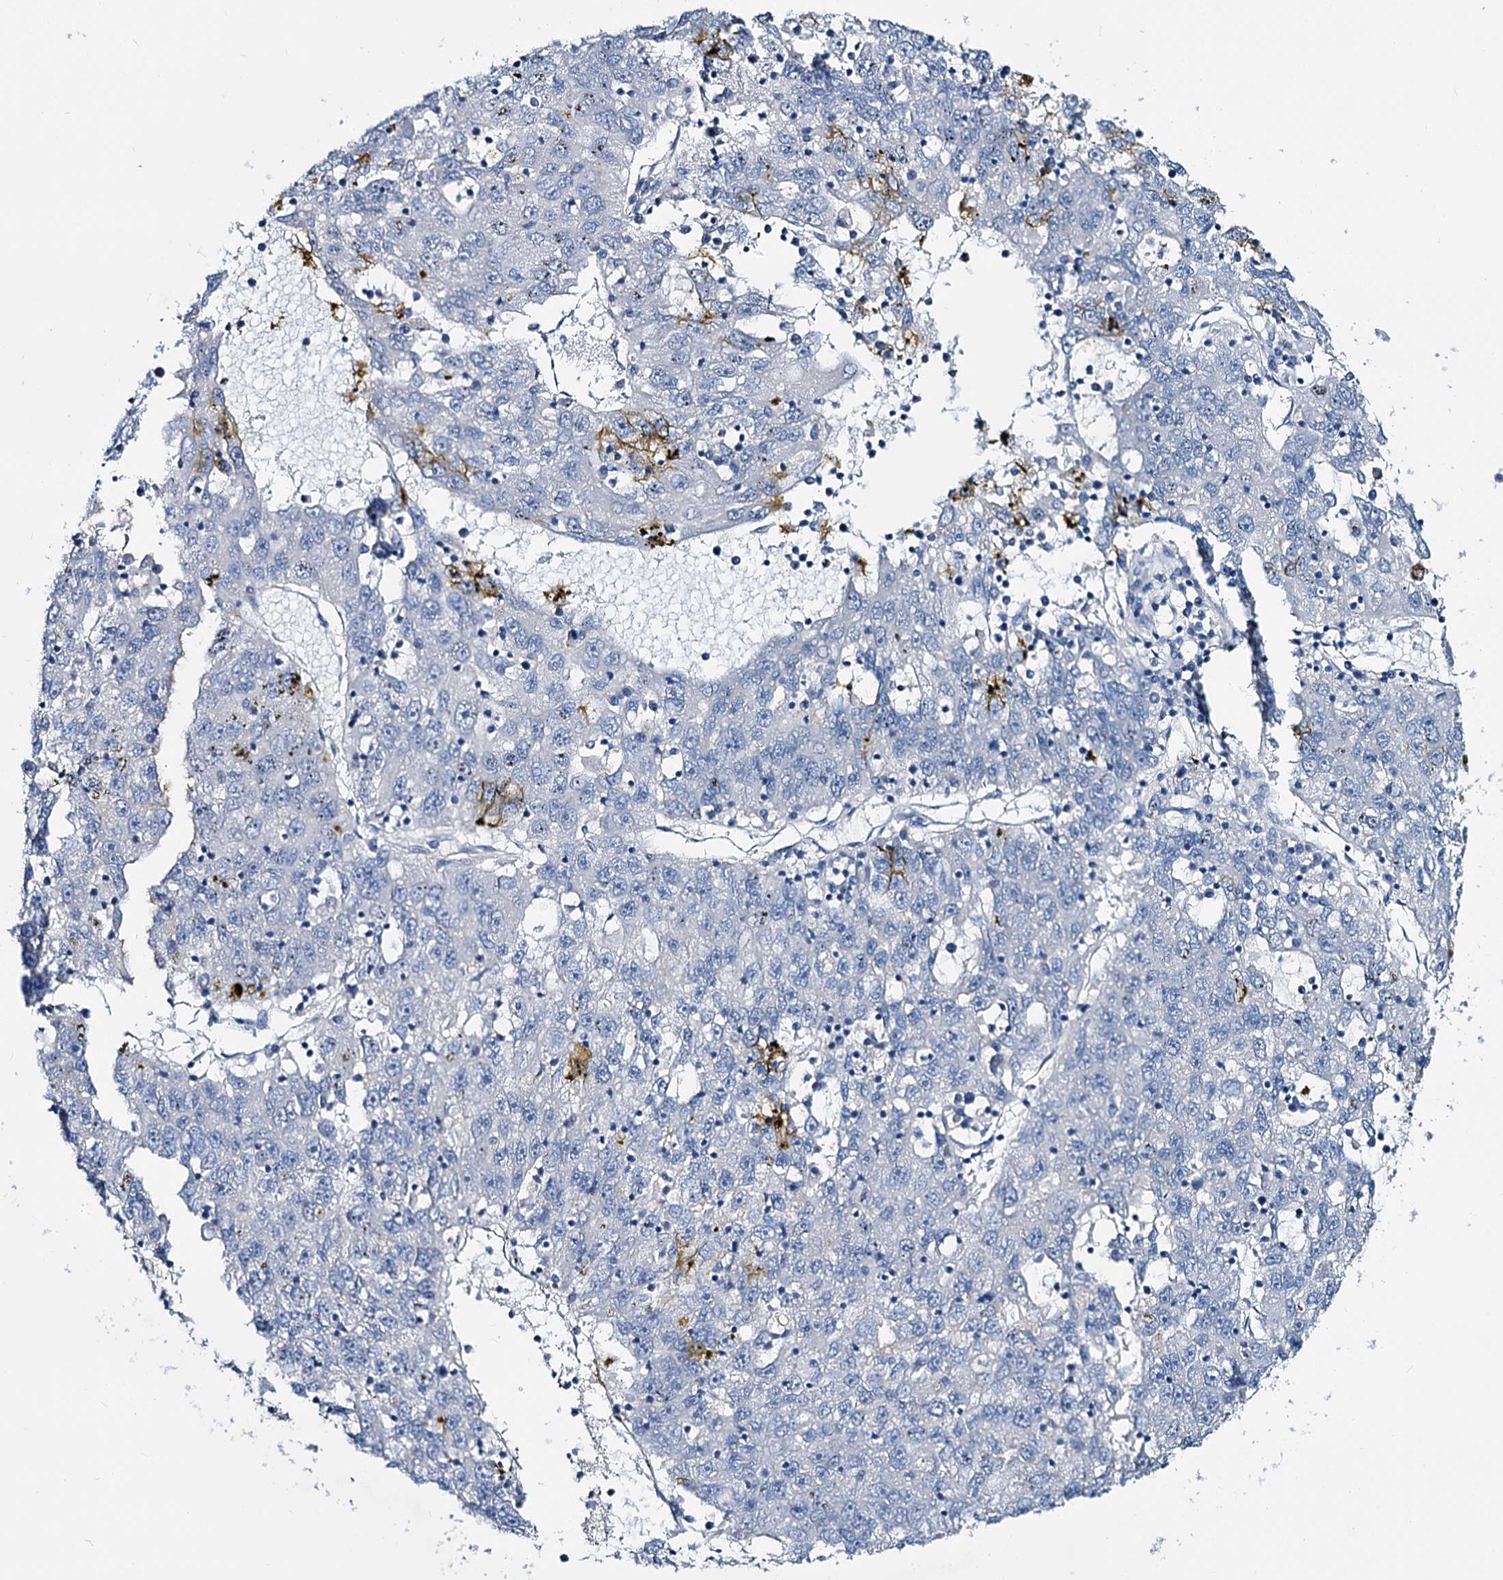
{"staining": {"intensity": "negative", "quantity": "none", "location": "none"}, "tissue": "liver cancer", "cell_type": "Tumor cells", "image_type": "cancer", "snomed": [{"axis": "morphology", "description": "Carcinoma, Hepatocellular, NOS"}, {"axis": "topography", "description": "Liver"}], "caption": "Micrograph shows no protein staining in tumor cells of liver hepatocellular carcinoma tissue. (DAB immunohistochemistry with hematoxylin counter stain).", "gene": "DYDC2", "patient": {"sex": "male", "age": 49}}